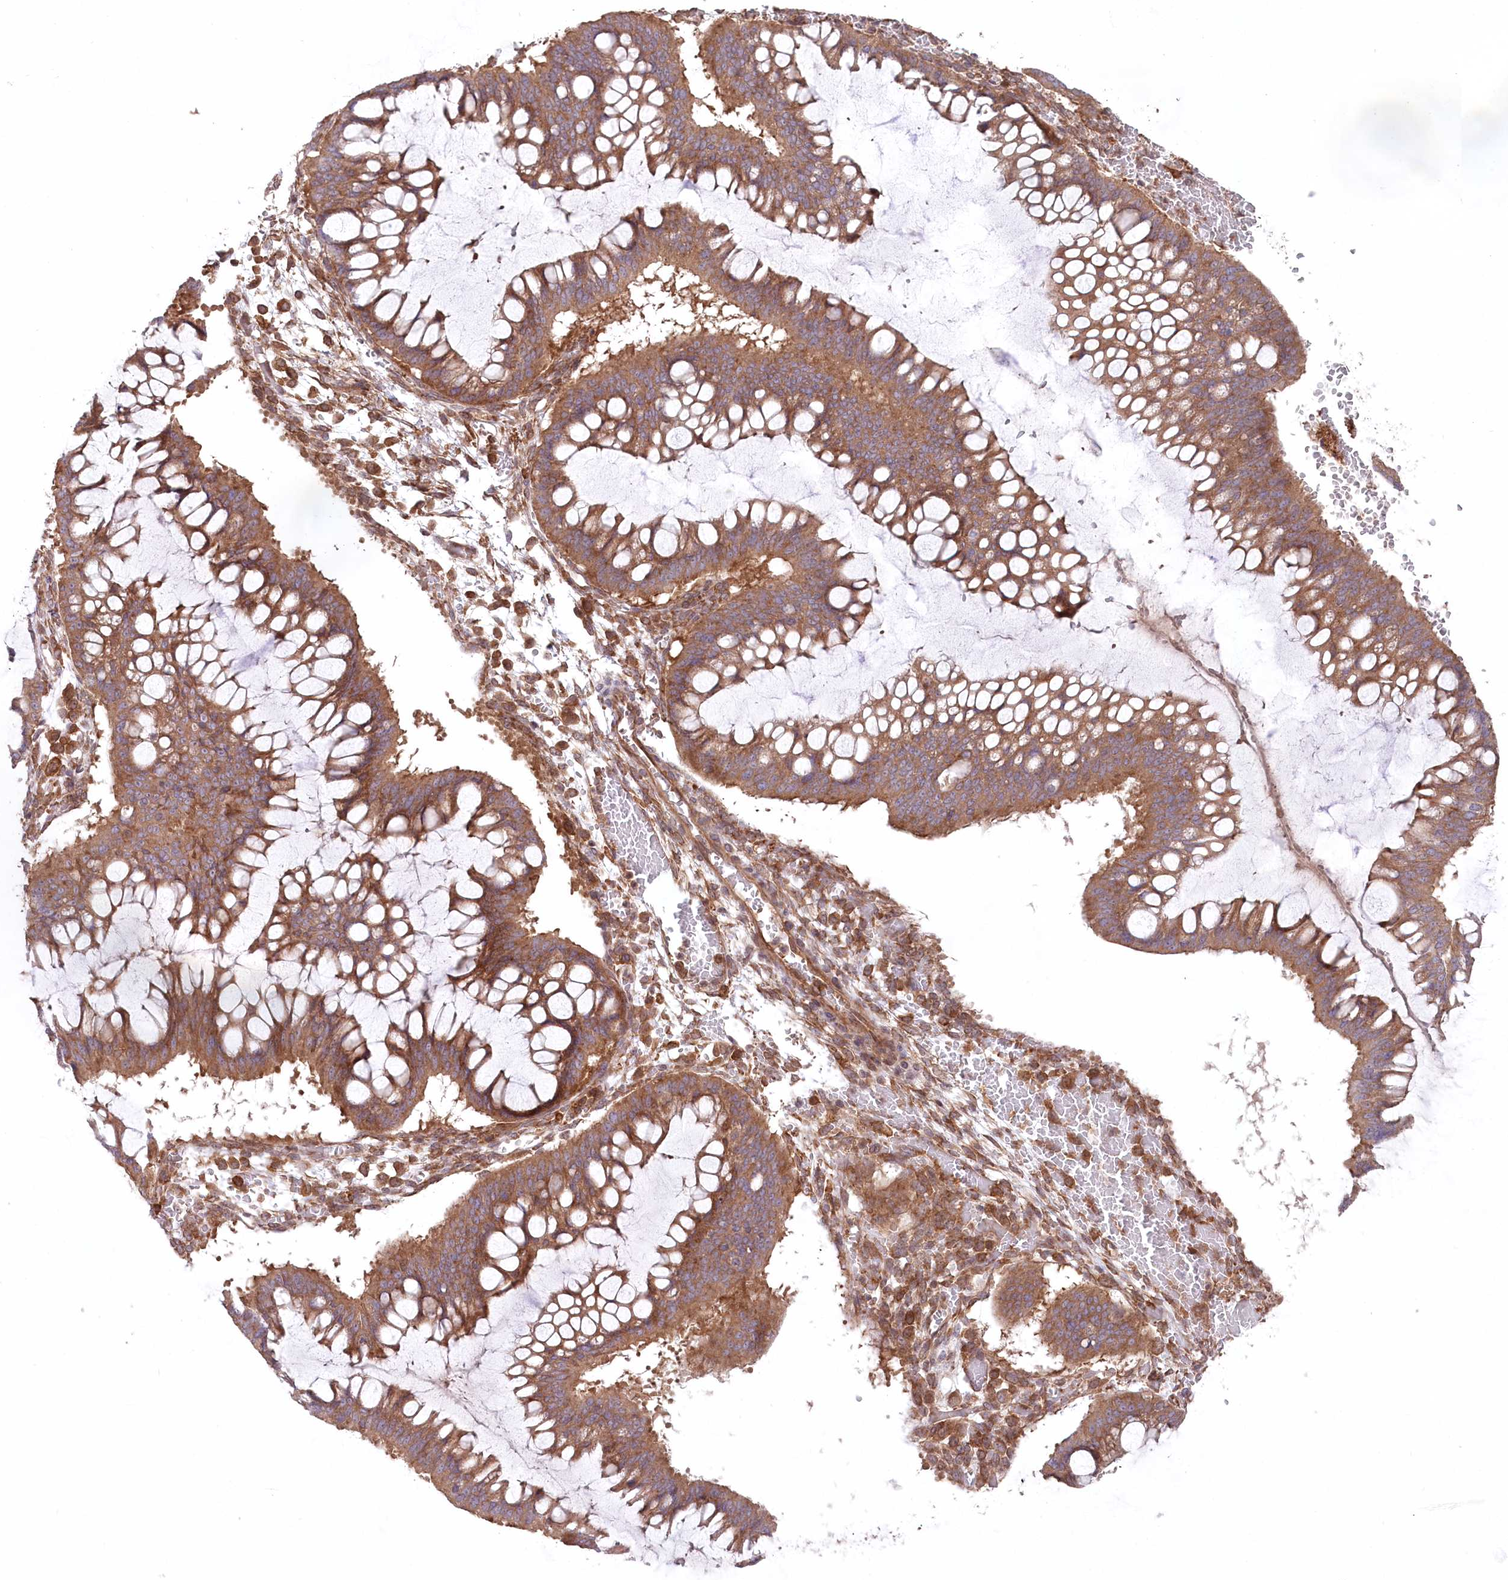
{"staining": {"intensity": "moderate", "quantity": "25%-75%", "location": "cytoplasmic/membranous"}, "tissue": "ovarian cancer", "cell_type": "Tumor cells", "image_type": "cancer", "snomed": [{"axis": "morphology", "description": "Cystadenocarcinoma, mucinous, NOS"}, {"axis": "topography", "description": "Ovary"}], "caption": "A histopathology image of human ovarian mucinous cystadenocarcinoma stained for a protein shows moderate cytoplasmic/membranous brown staining in tumor cells.", "gene": "PPP1R21", "patient": {"sex": "female", "age": 73}}